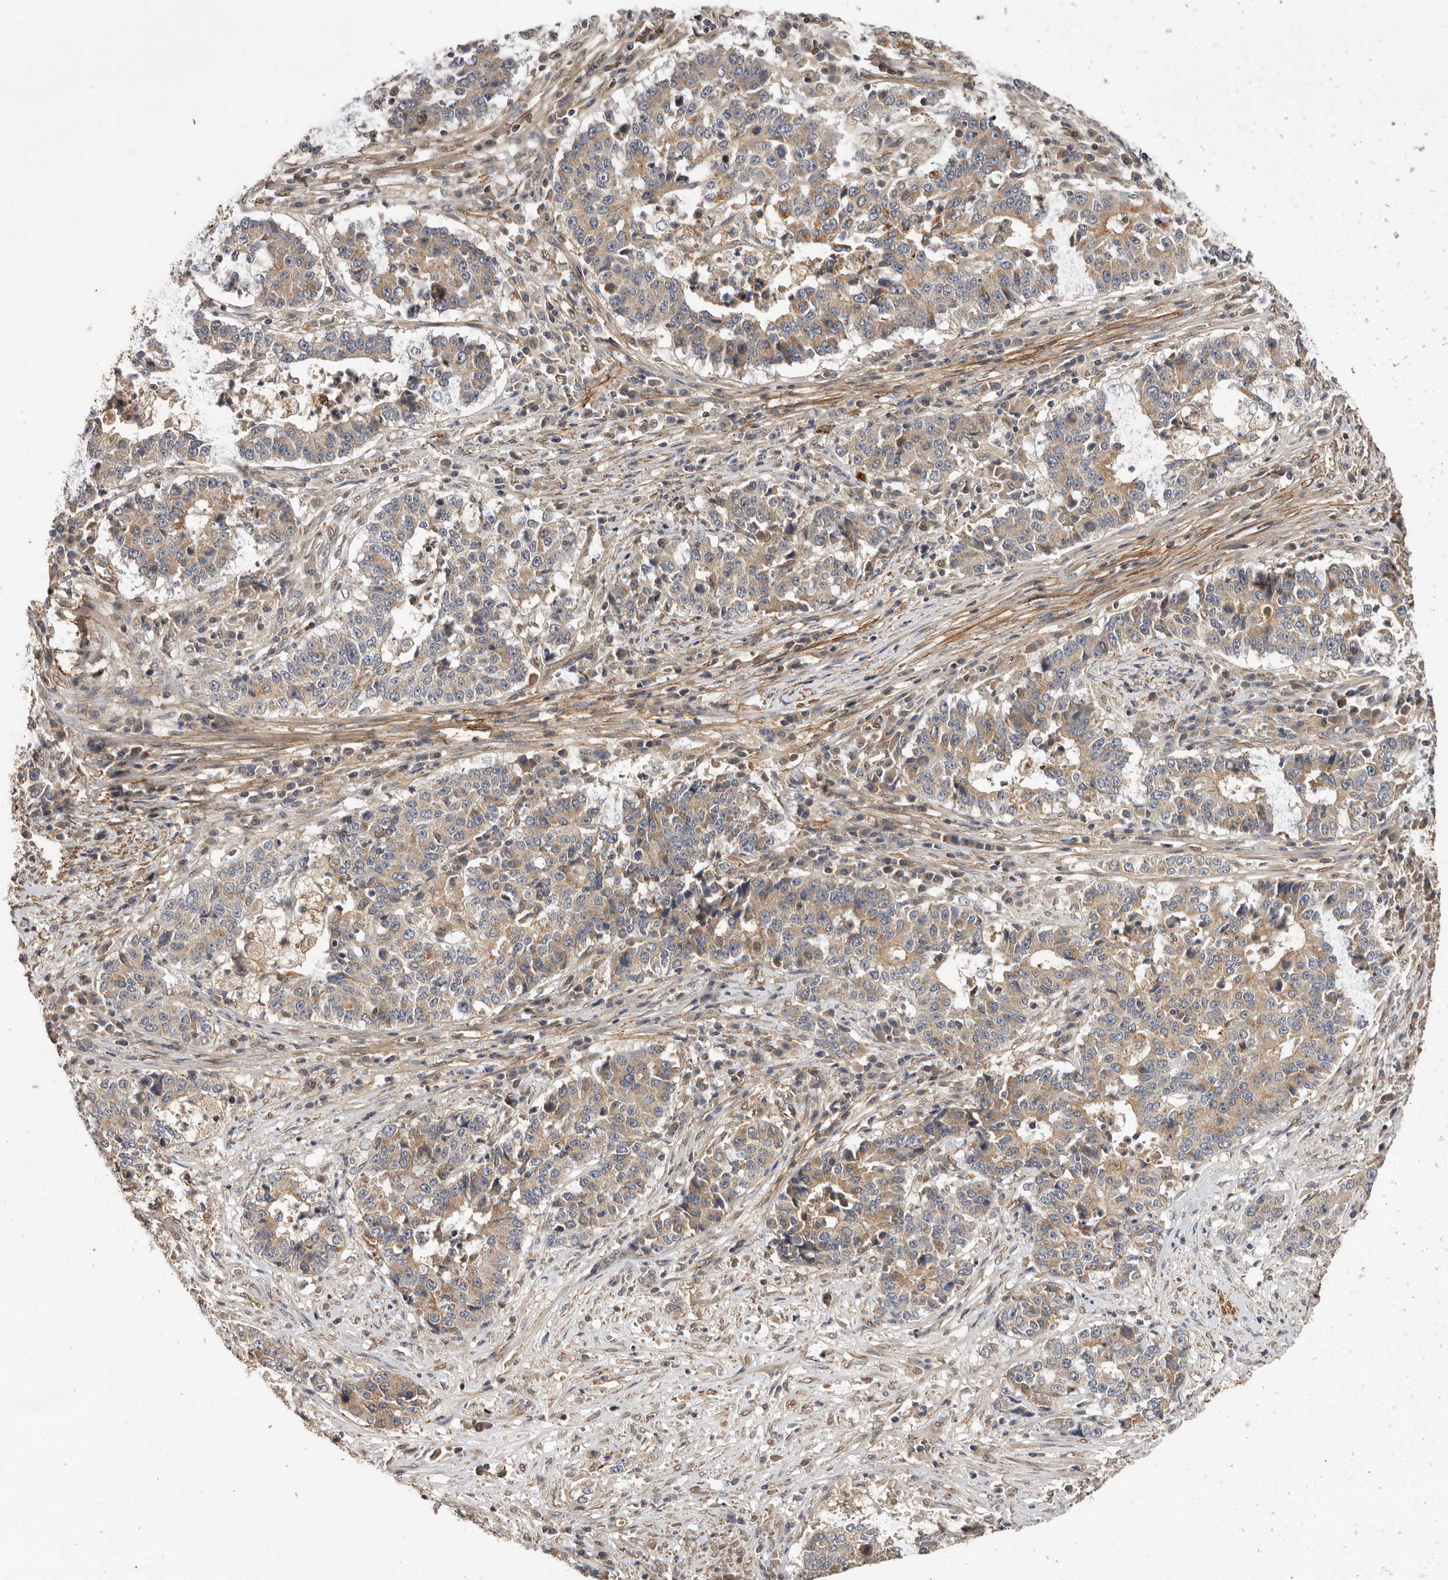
{"staining": {"intensity": "weak", "quantity": ">75%", "location": "cytoplasmic/membranous"}, "tissue": "stomach cancer", "cell_type": "Tumor cells", "image_type": "cancer", "snomed": [{"axis": "morphology", "description": "Adenocarcinoma, NOS"}, {"axis": "topography", "description": "Stomach"}], "caption": "Stomach cancer stained with a protein marker reveals weak staining in tumor cells.", "gene": "RNF157", "patient": {"sex": "male", "age": 59}}